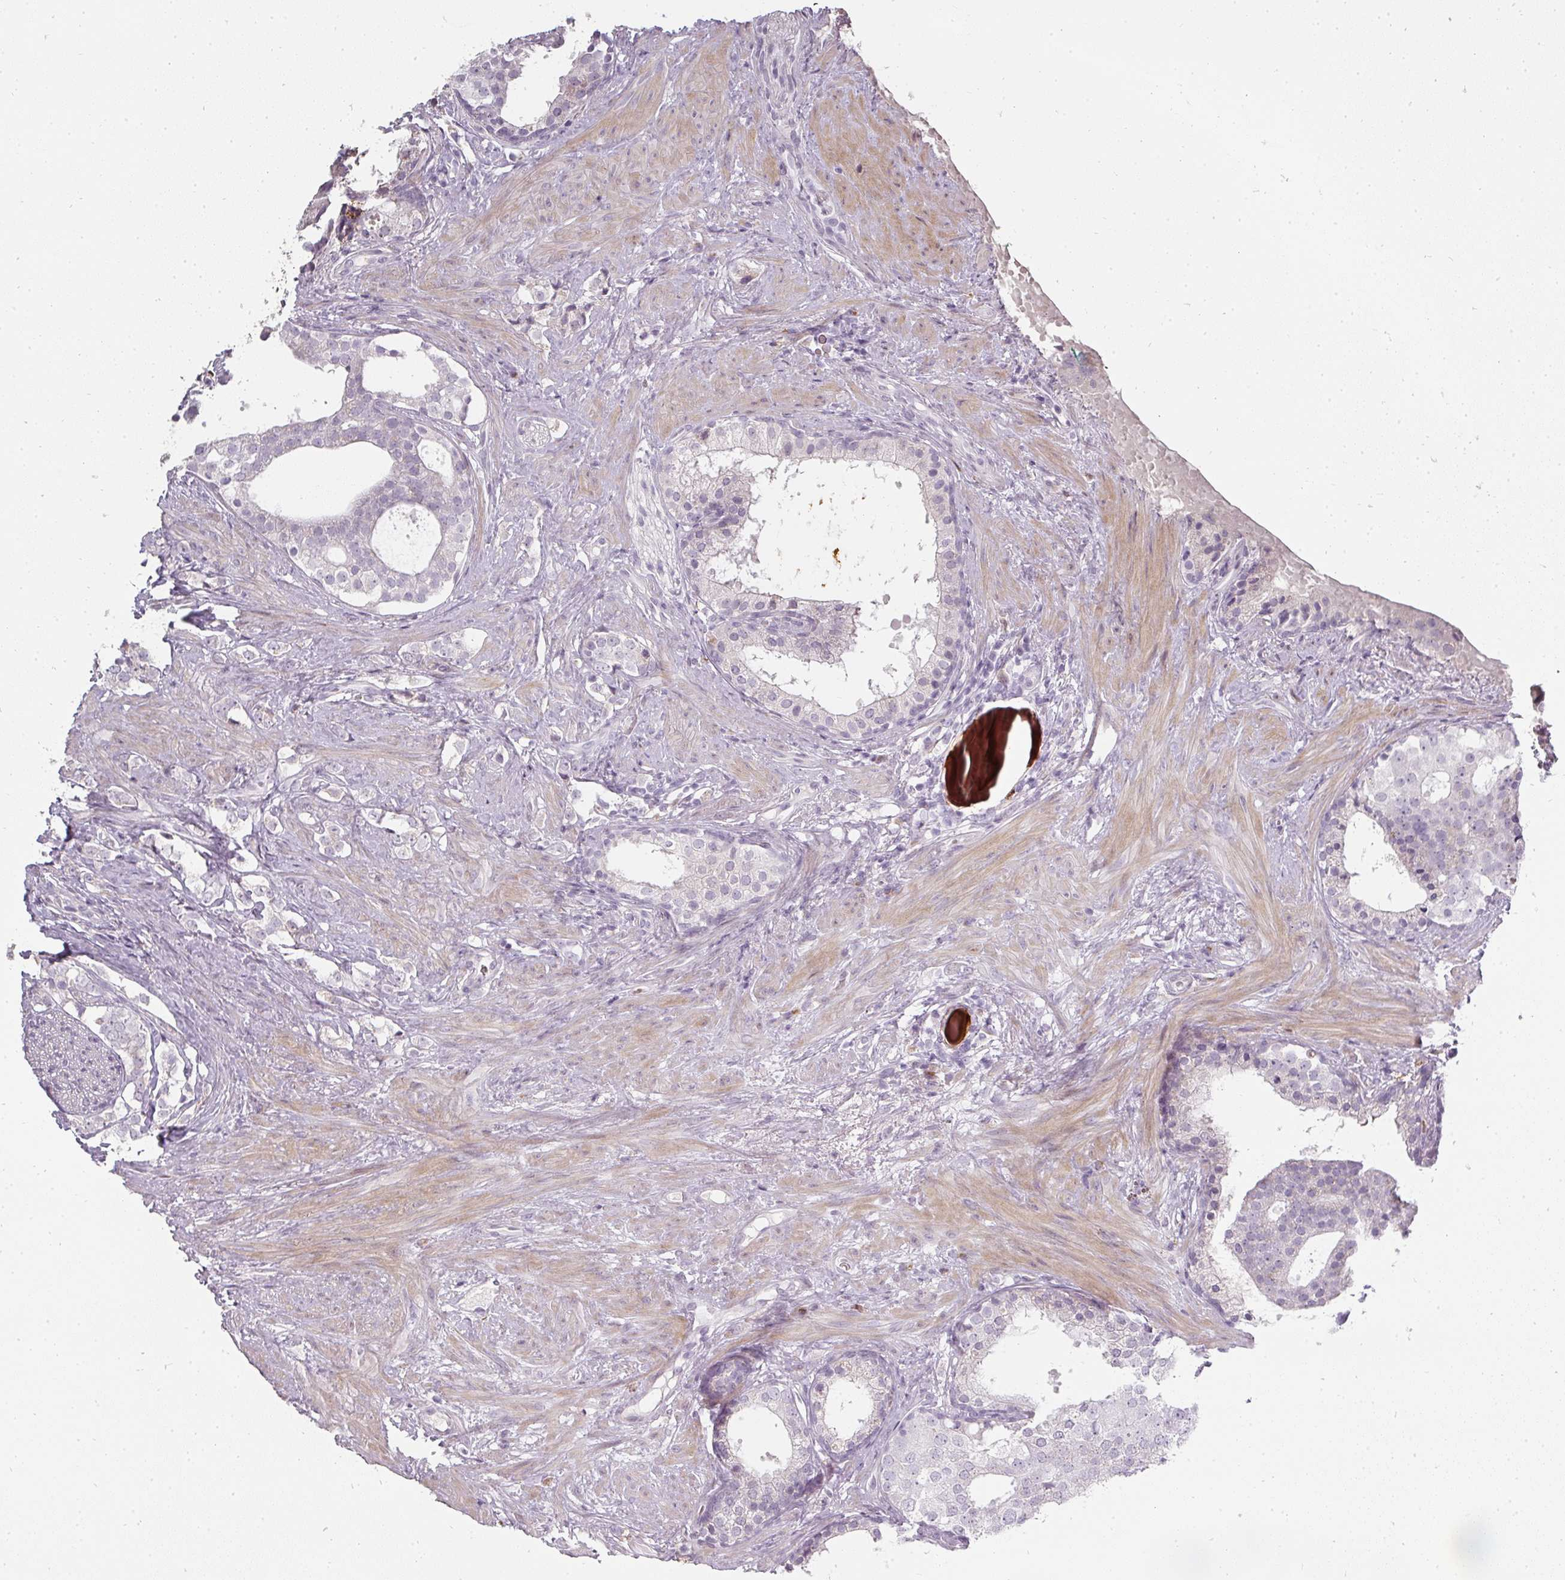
{"staining": {"intensity": "negative", "quantity": "none", "location": "none"}, "tissue": "prostate cancer", "cell_type": "Tumor cells", "image_type": "cancer", "snomed": [{"axis": "morphology", "description": "Adenocarcinoma, High grade"}, {"axis": "topography", "description": "Prostate"}], "caption": "There is no significant positivity in tumor cells of prostate cancer (high-grade adenocarcinoma).", "gene": "BIK", "patient": {"sex": "male", "age": 49}}